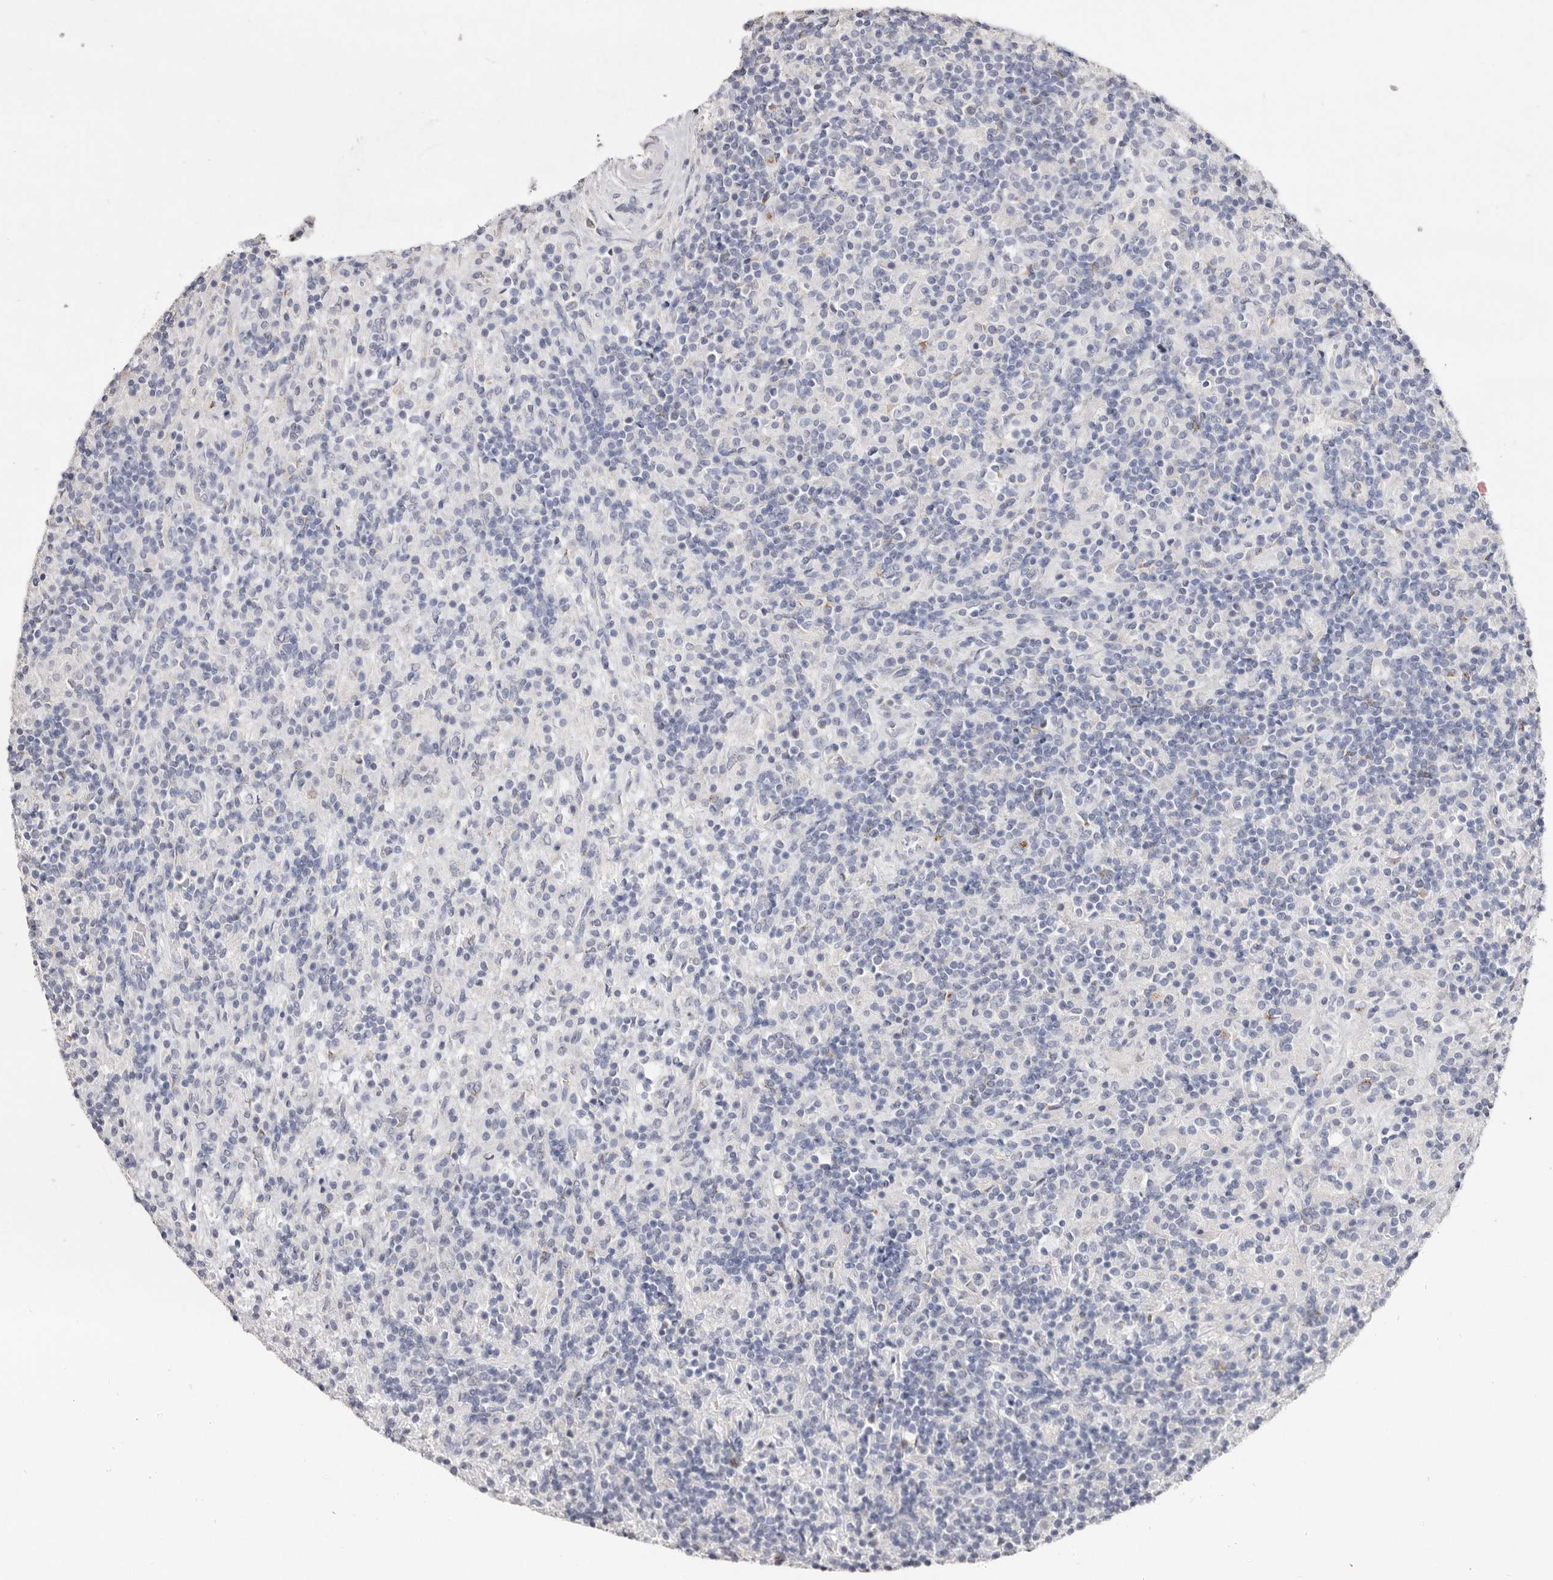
{"staining": {"intensity": "weak", "quantity": "25%-75%", "location": "cytoplasmic/membranous"}, "tissue": "lymphoma", "cell_type": "Tumor cells", "image_type": "cancer", "snomed": [{"axis": "morphology", "description": "Hodgkin's disease, NOS"}, {"axis": "topography", "description": "Lymph node"}], "caption": "DAB immunohistochemical staining of human Hodgkin's disease exhibits weak cytoplasmic/membranous protein staining in about 25%-75% of tumor cells.", "gene": "LGALS7B", "patient": {"sex": "male", "age": 70}}